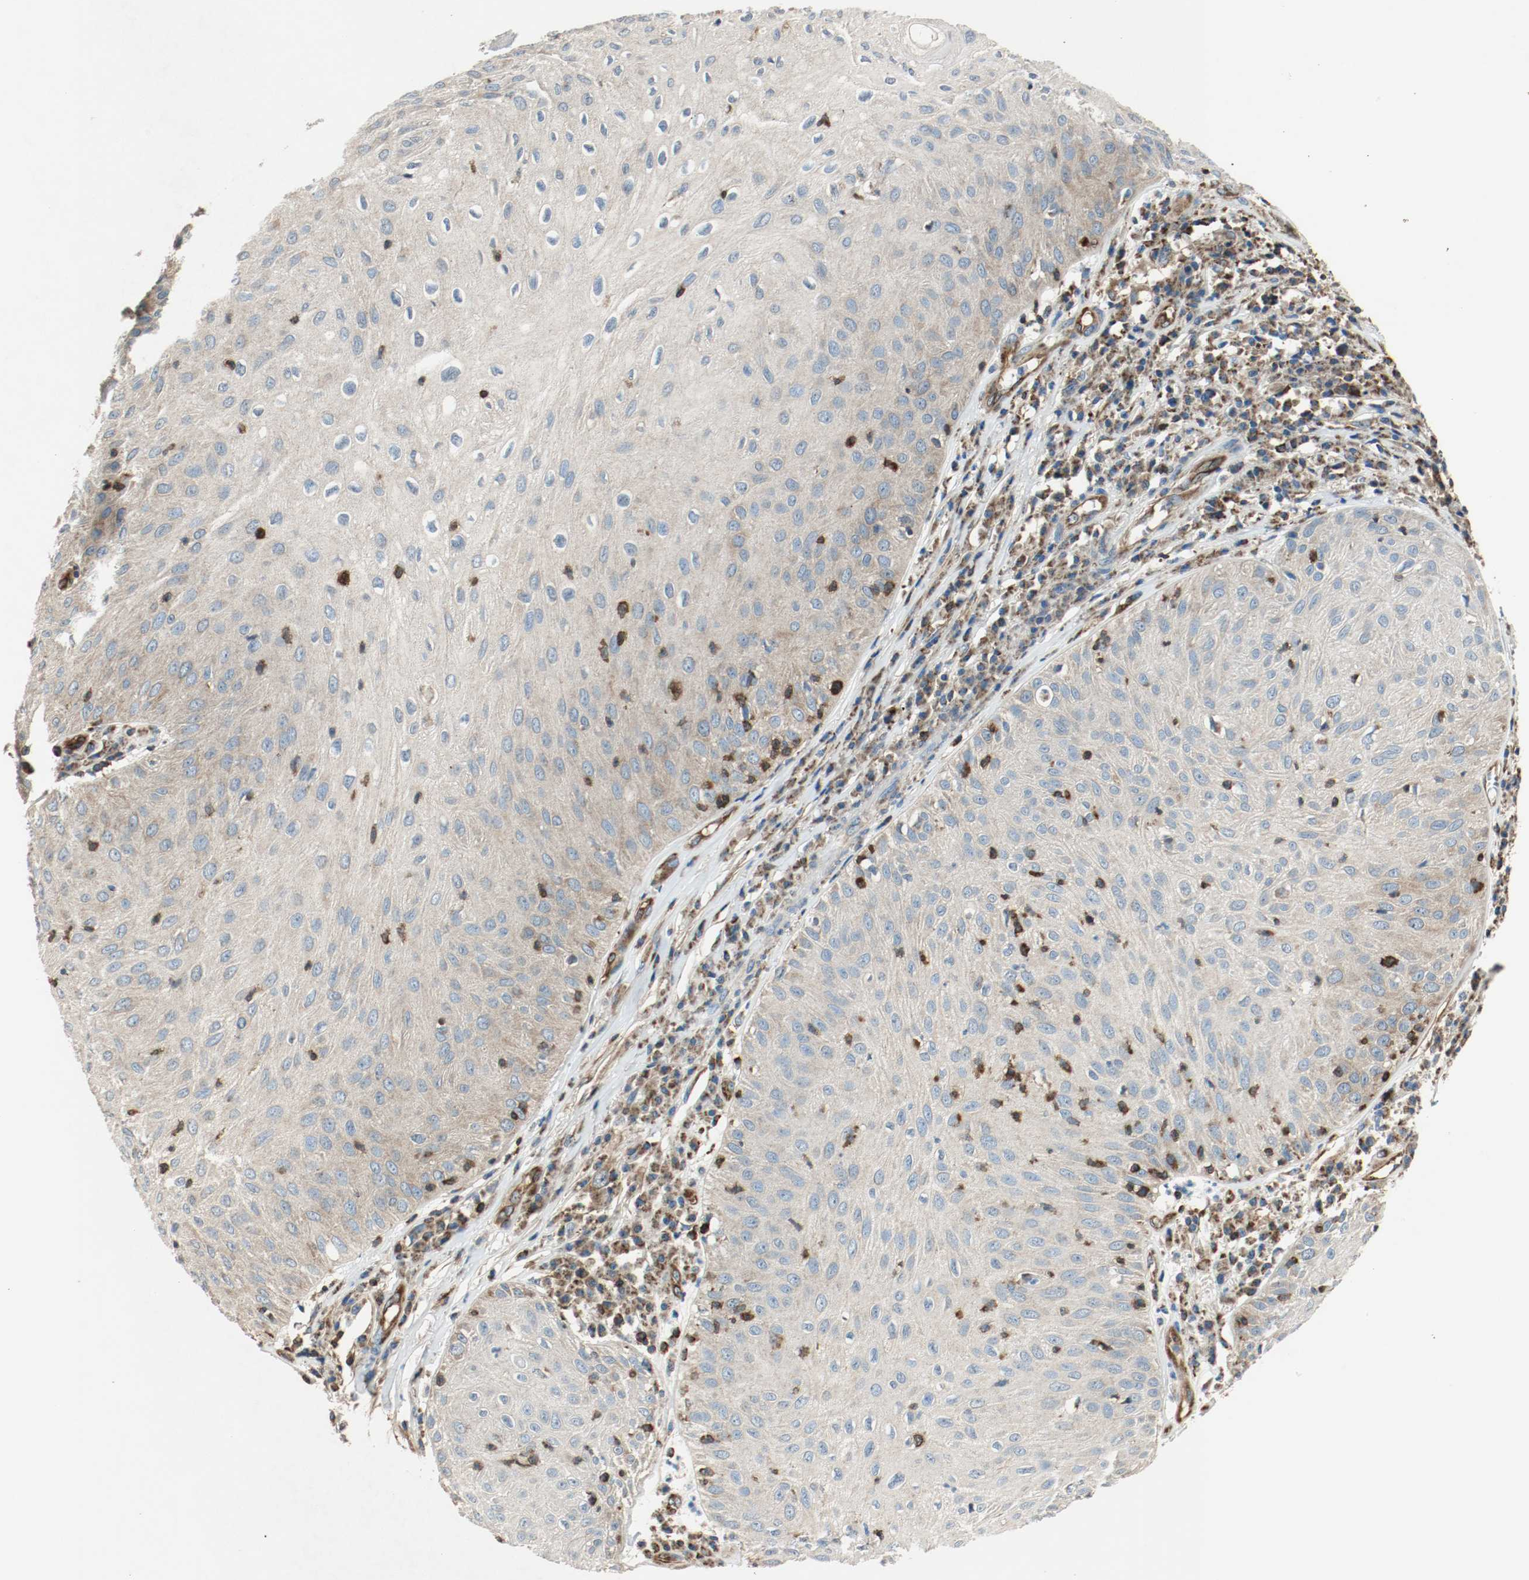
{"staining": {"intensity": "moderate", "quantity": "25%-75%", "location": "cytoplasmic/membranous"}, "tissue": "skin cancer", "cell_type": "Tumor cells", "image_type": "cancer", "snomed": [{"axis": "morphology", "description": "Squamous cell carcinoma, NOS"}, {"axis": "topography", "description": "Skin"}], "caption": "This histopathology image shows IHC staining of human skin cancer (squamous cell carcinoma), with medium moderate cytoplasmic/membranous positivity in about 25%-75% of tumor cells.", "gene": "PLCG1", "patient": {"sex": "male", "age": 65}}